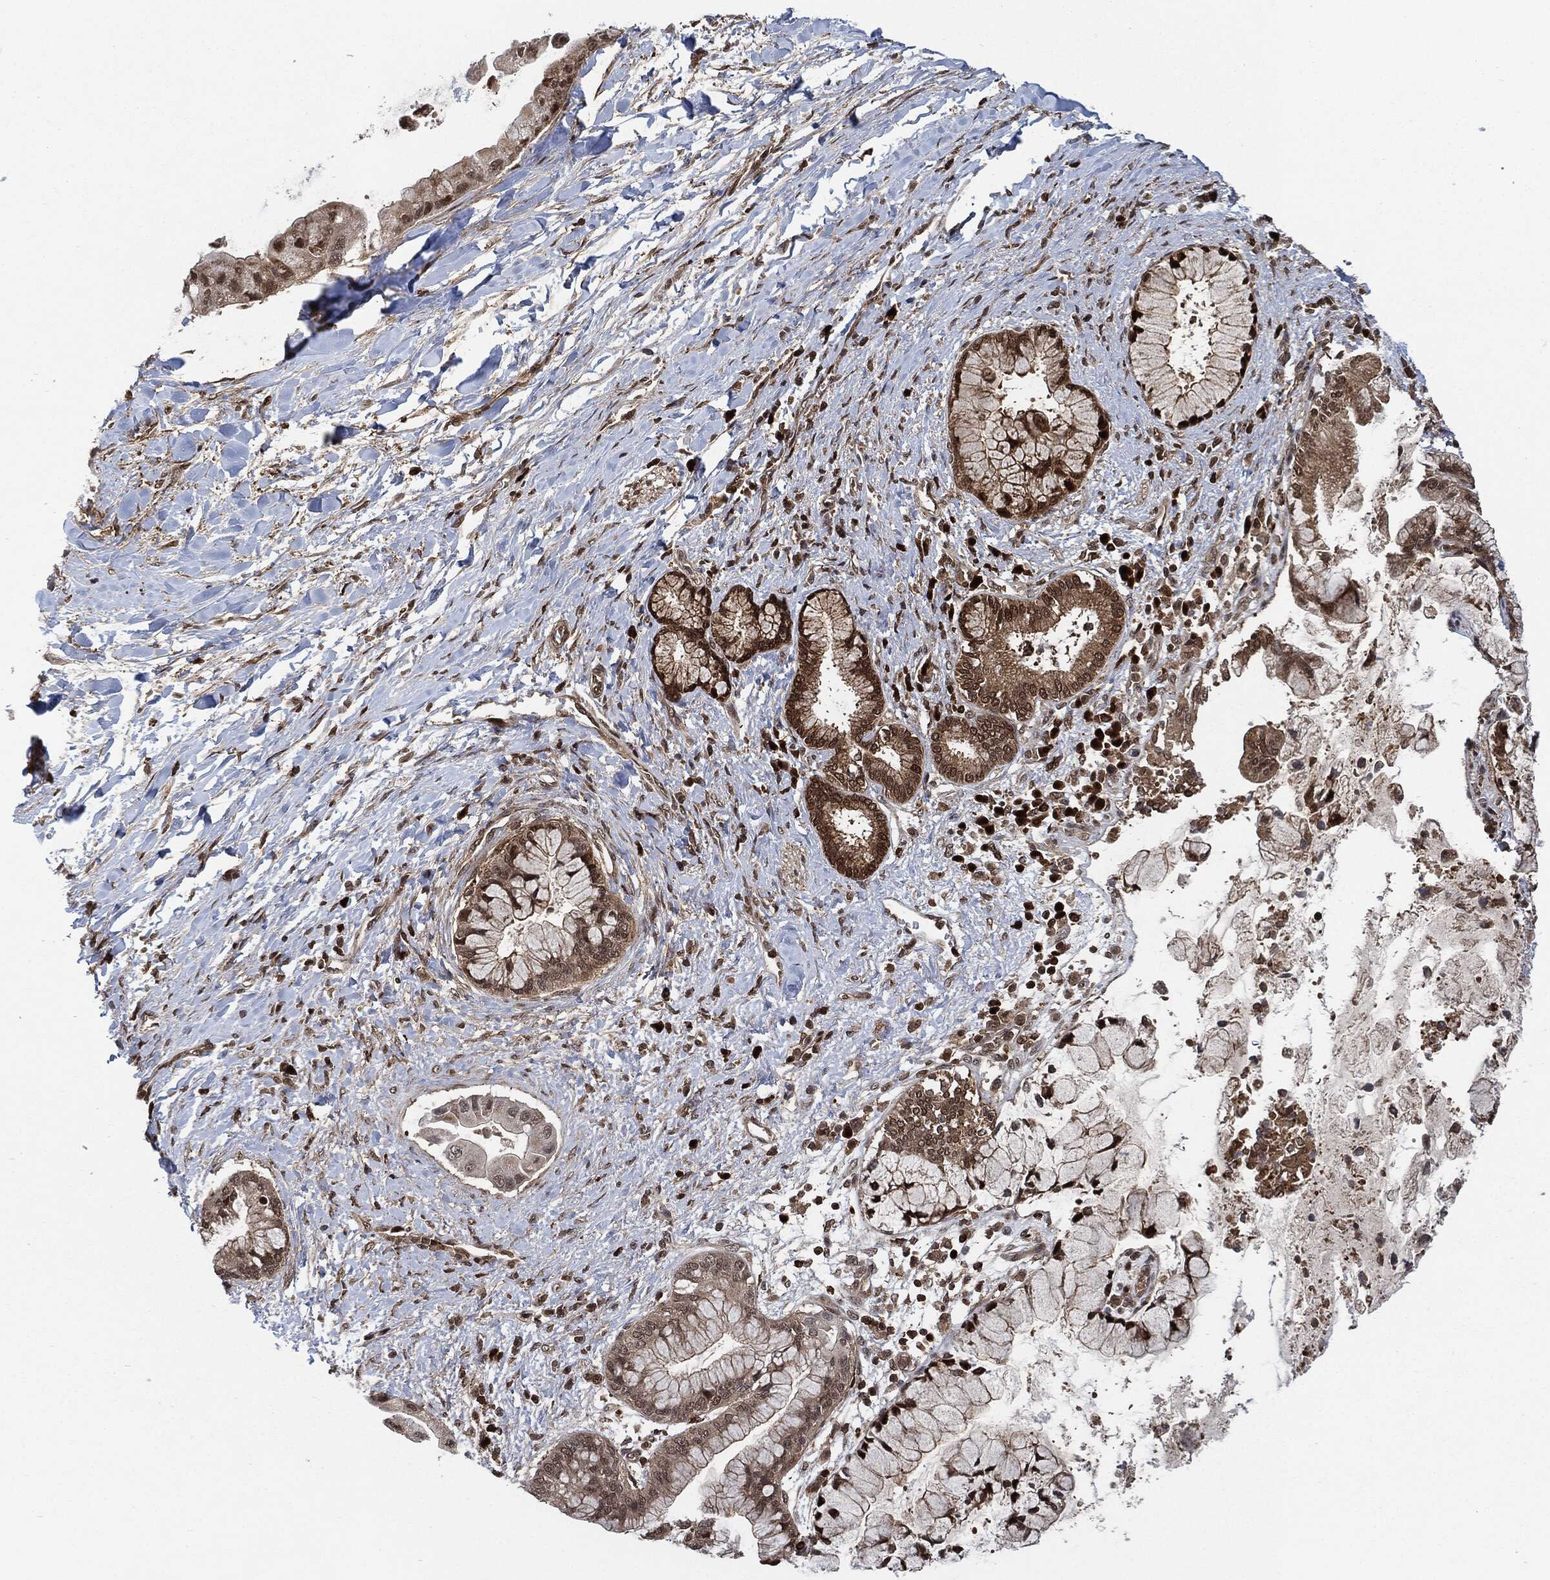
{"staining": {"intensity": "moderate", "quantity": "25%-75%", "location": "cytoplasmic/membranous,nuclear"}, "tissue": "liver cancer", "cell_type": "Tumor cells", "image_type": "cancer", "snomed": [{"axis": "morphology", "description": "Normal tissue, NOS"}, {"axis": "morphology", "description": "Cholangiocarcinoma"}, {"axis": "topography", "description": "Liver"}, {"axis": "topography", "description": "Peripheral nerve tissue"}], "caption": "This histopathology image exhibits immunohistochemistry (IHC) staining of liver cancer, with medium moderate cytoplasmic/membranous and nuclear expression in approximately 25%-75% of tumor cells.", "gene": "CUTA", "patient": {"sex": "male", "age": 50}}